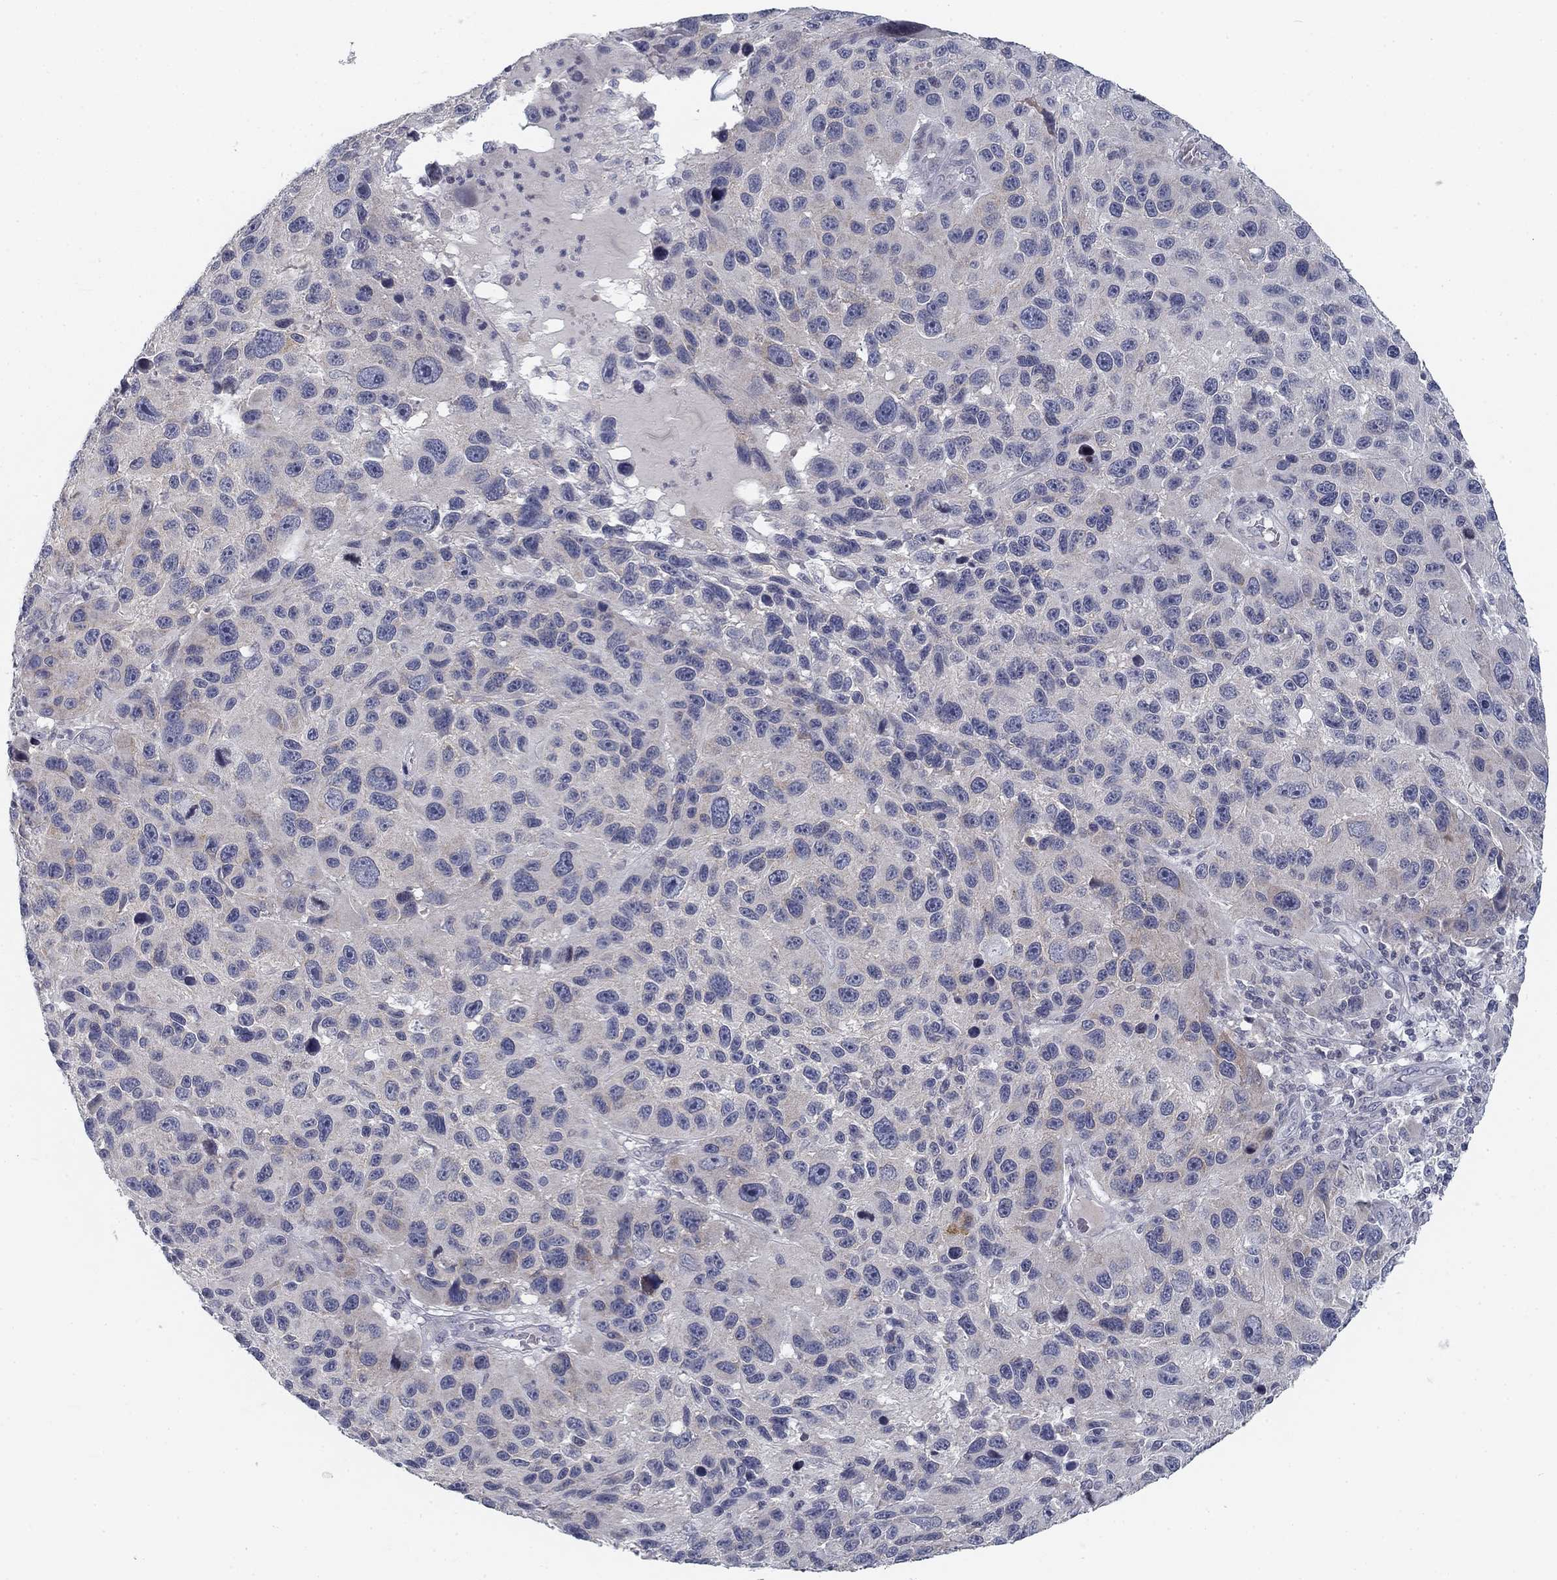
{"staining": {"intensity": "weak", "quantity": "<25%", "location": "cytoplasmic/membranous"}, "tissue": "melanoma", "cell_type": "Tumor cells", "image_type": "cancer", "snomed": [{"axis": "morphology", "description": "Malignant melanoma, NOS"}, {"axis": "topography", "description": "Skin"}], "caption": "IHC of malignant melanoma shows no positivity in tumor cells. The staining was performed using DAB (3,3'-diaminobenzidine) to visualize the protein expression in brown, while the nuclei were stained in blue with hematoxylin (Magnification: 20x).", "gene": "ATP1A3", "patient": {"sex": "male", "age": 53}}